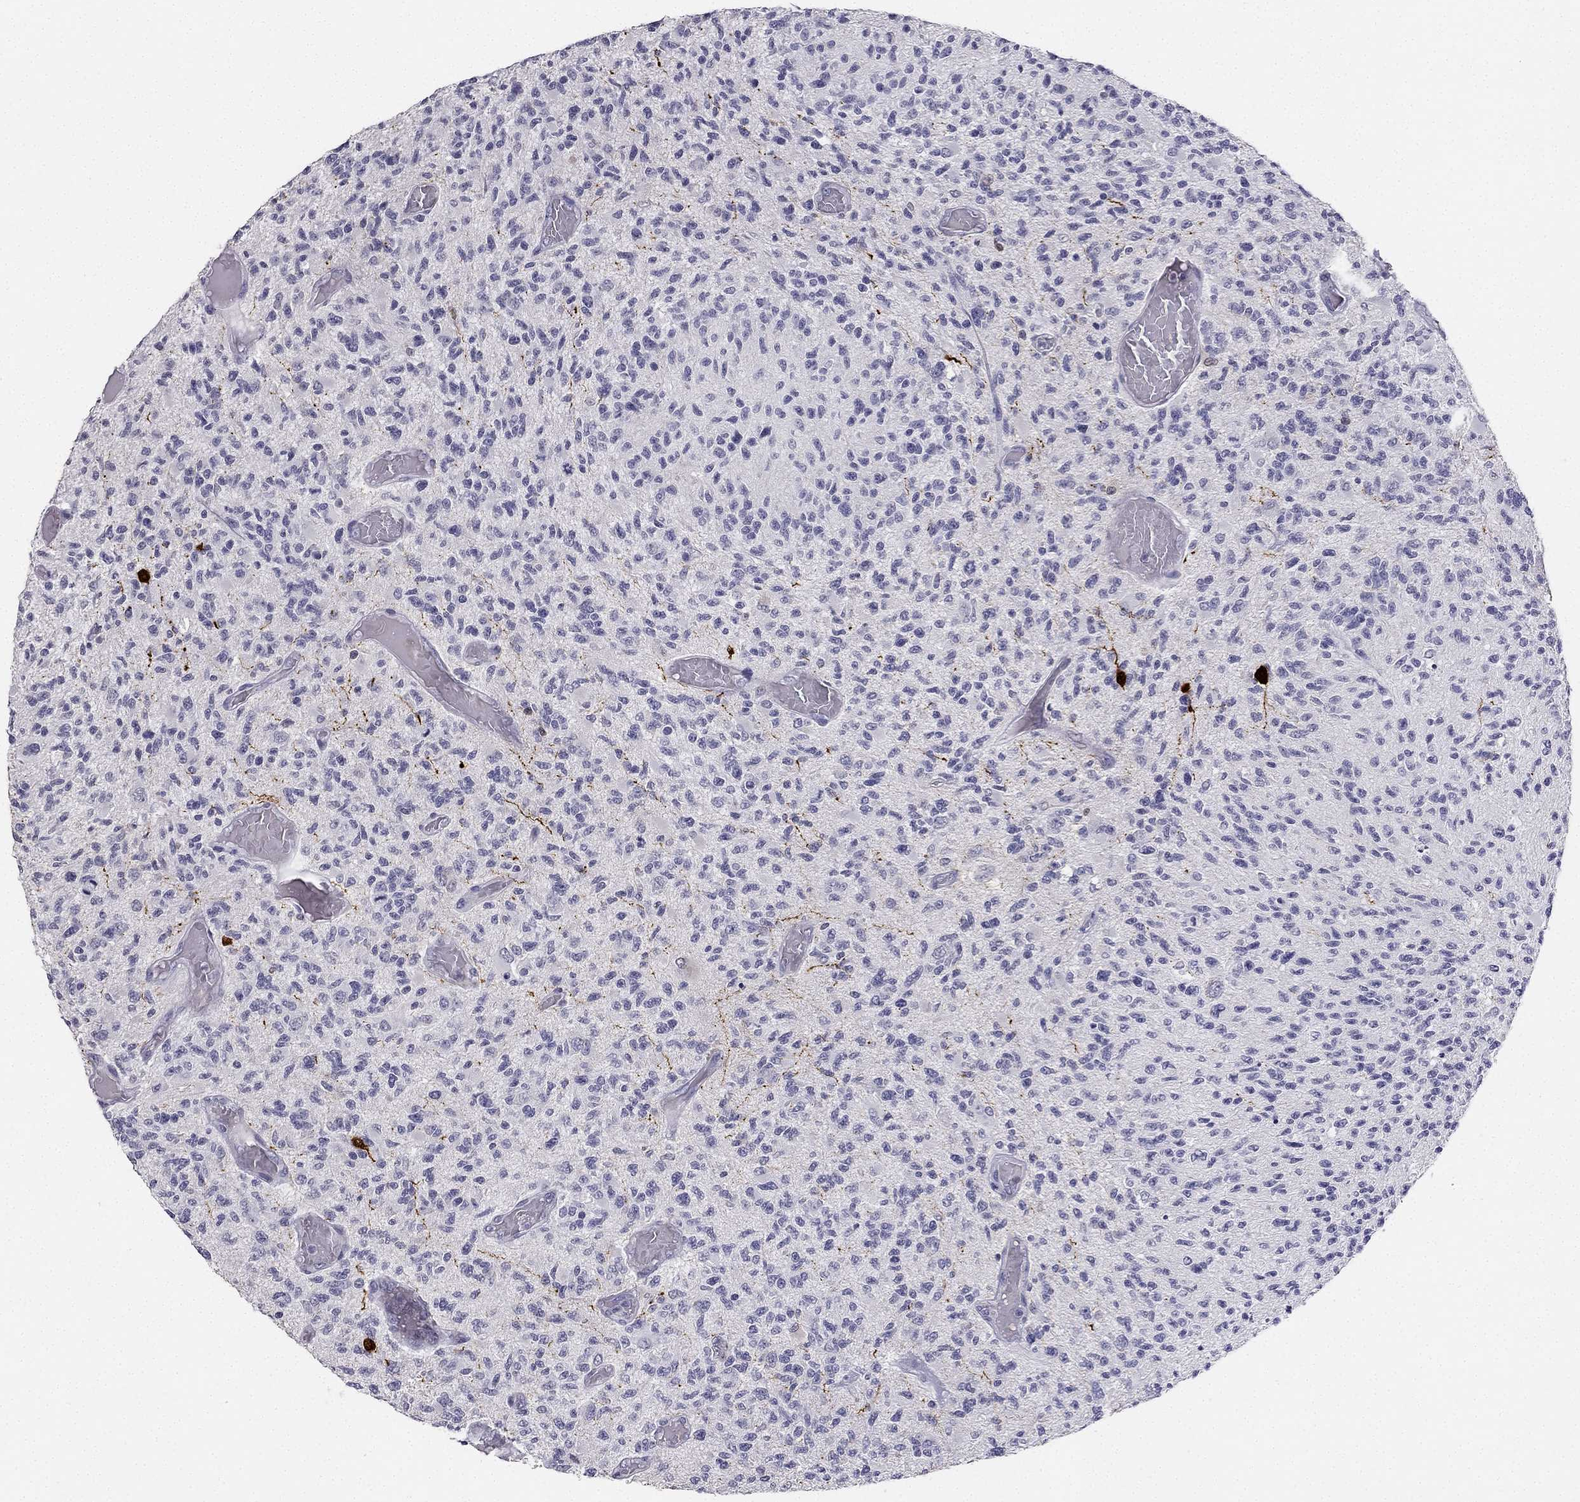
{"staining": {"intensity": "negative", "quantity": "none", "location": "none"}, "tissue": "glioma", "cell_type": "Tumor cells", "image_type": "cancer", "snomed": [{"axis": "morphology", "description": "Glioma, malignant, High grade"}, {"axis": "topography", "description": "Brain"}], "caption": "Immunohistochemistry histopathology image of malignant glioma (high-grade) stained for a protein (brown), which displays no expression in tumor cells.", "gene": "CALB2", "patient": {"sex": "female", "age": 63}}